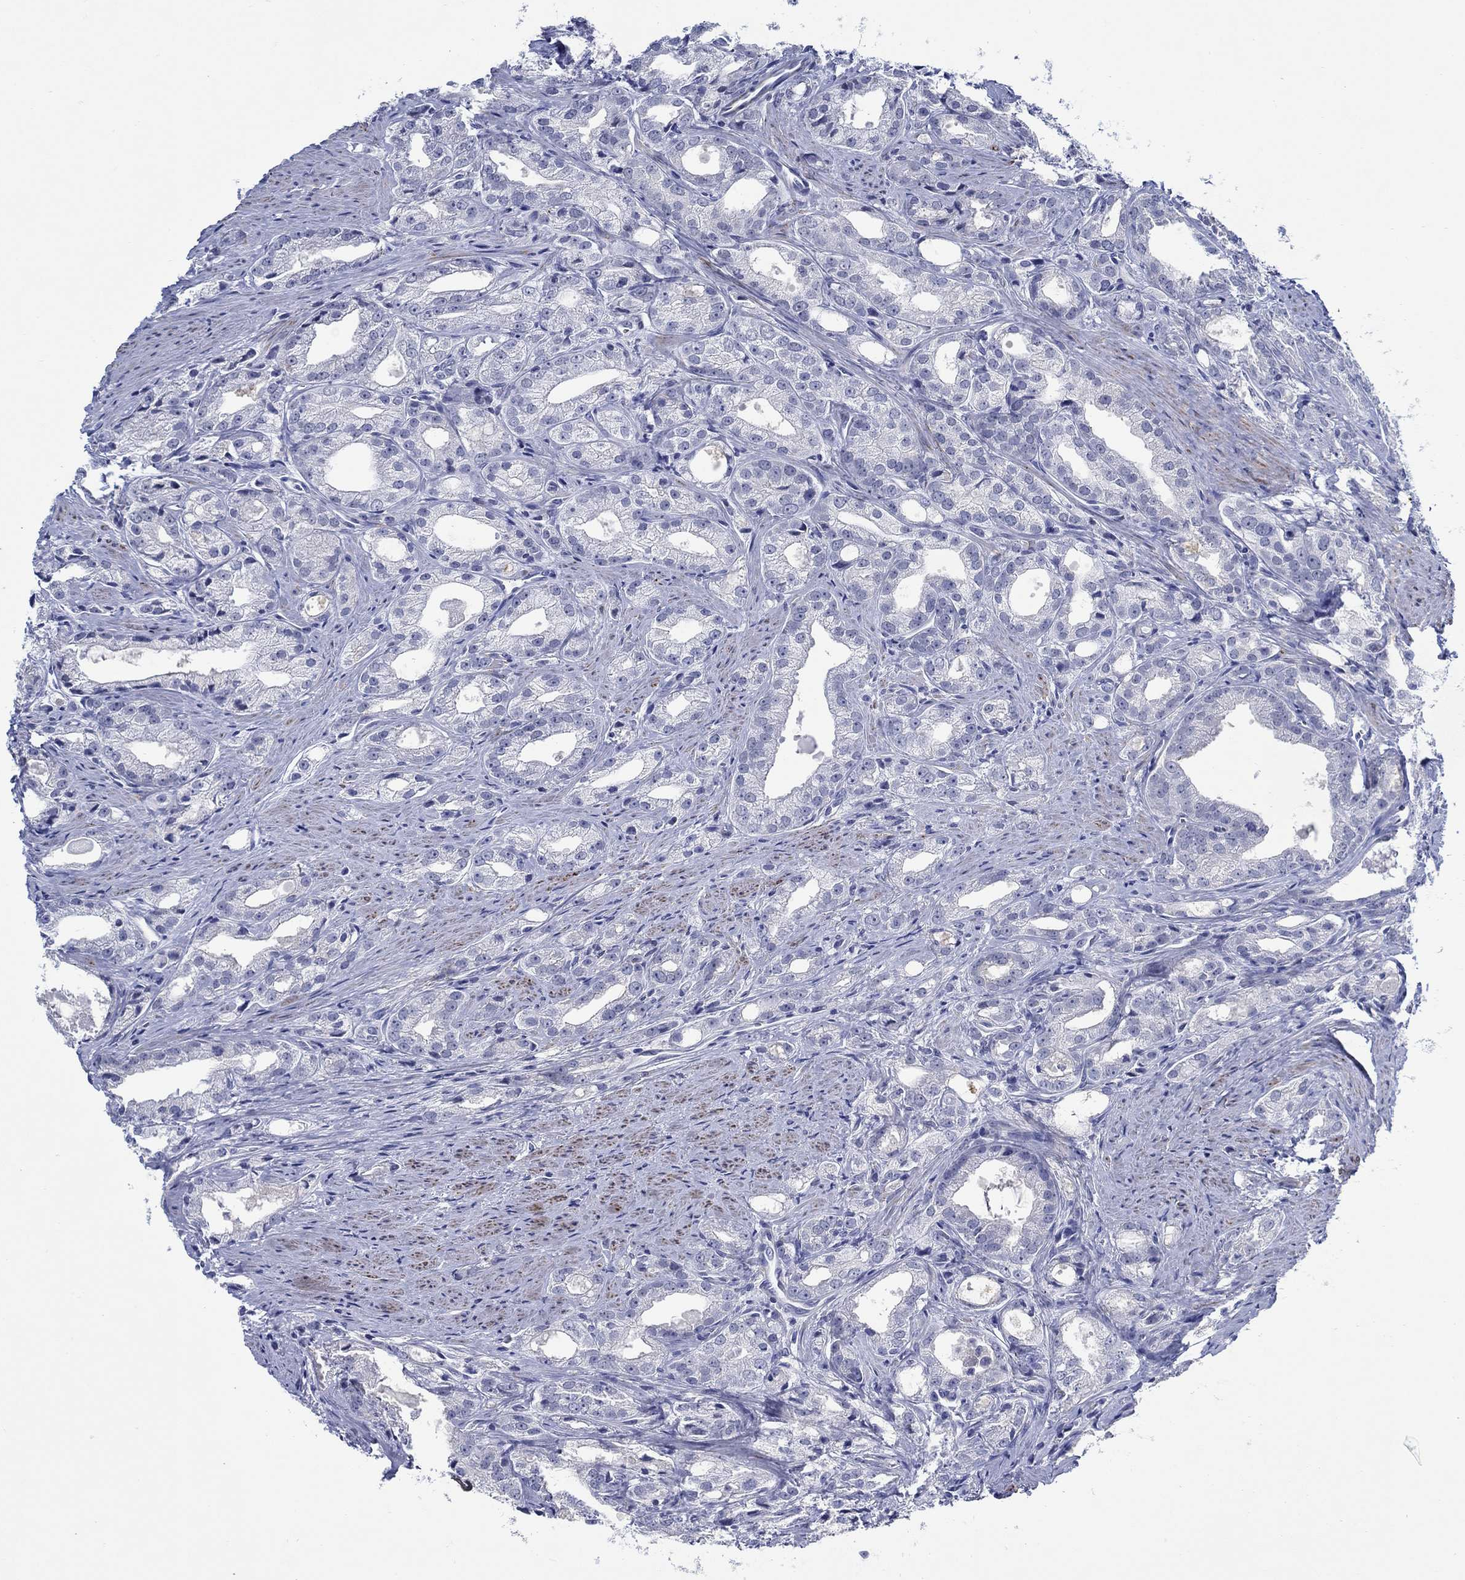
{"staining": {"intensity": "negative", "quantity": "none", "location": "none"}, "tissue": "prostate cancer", "cell_type": "Tumor cells", "image_type": "cancer", "snomed": [{"axis": "morphology", "description": "Adenocarcinoma, NOS"}, {"axis": "morphology", "description": "Adenocarcinoma, High grade"}, {"axis": "topography", "description": "Prostate"}], "caption": "Immunohistochemical staining of prostate cancer (adenocarcinoma) reveals no significant positivity in tumor cells.", "gene": "MC2R", "patient": {"sex": "male", "age": 70}}